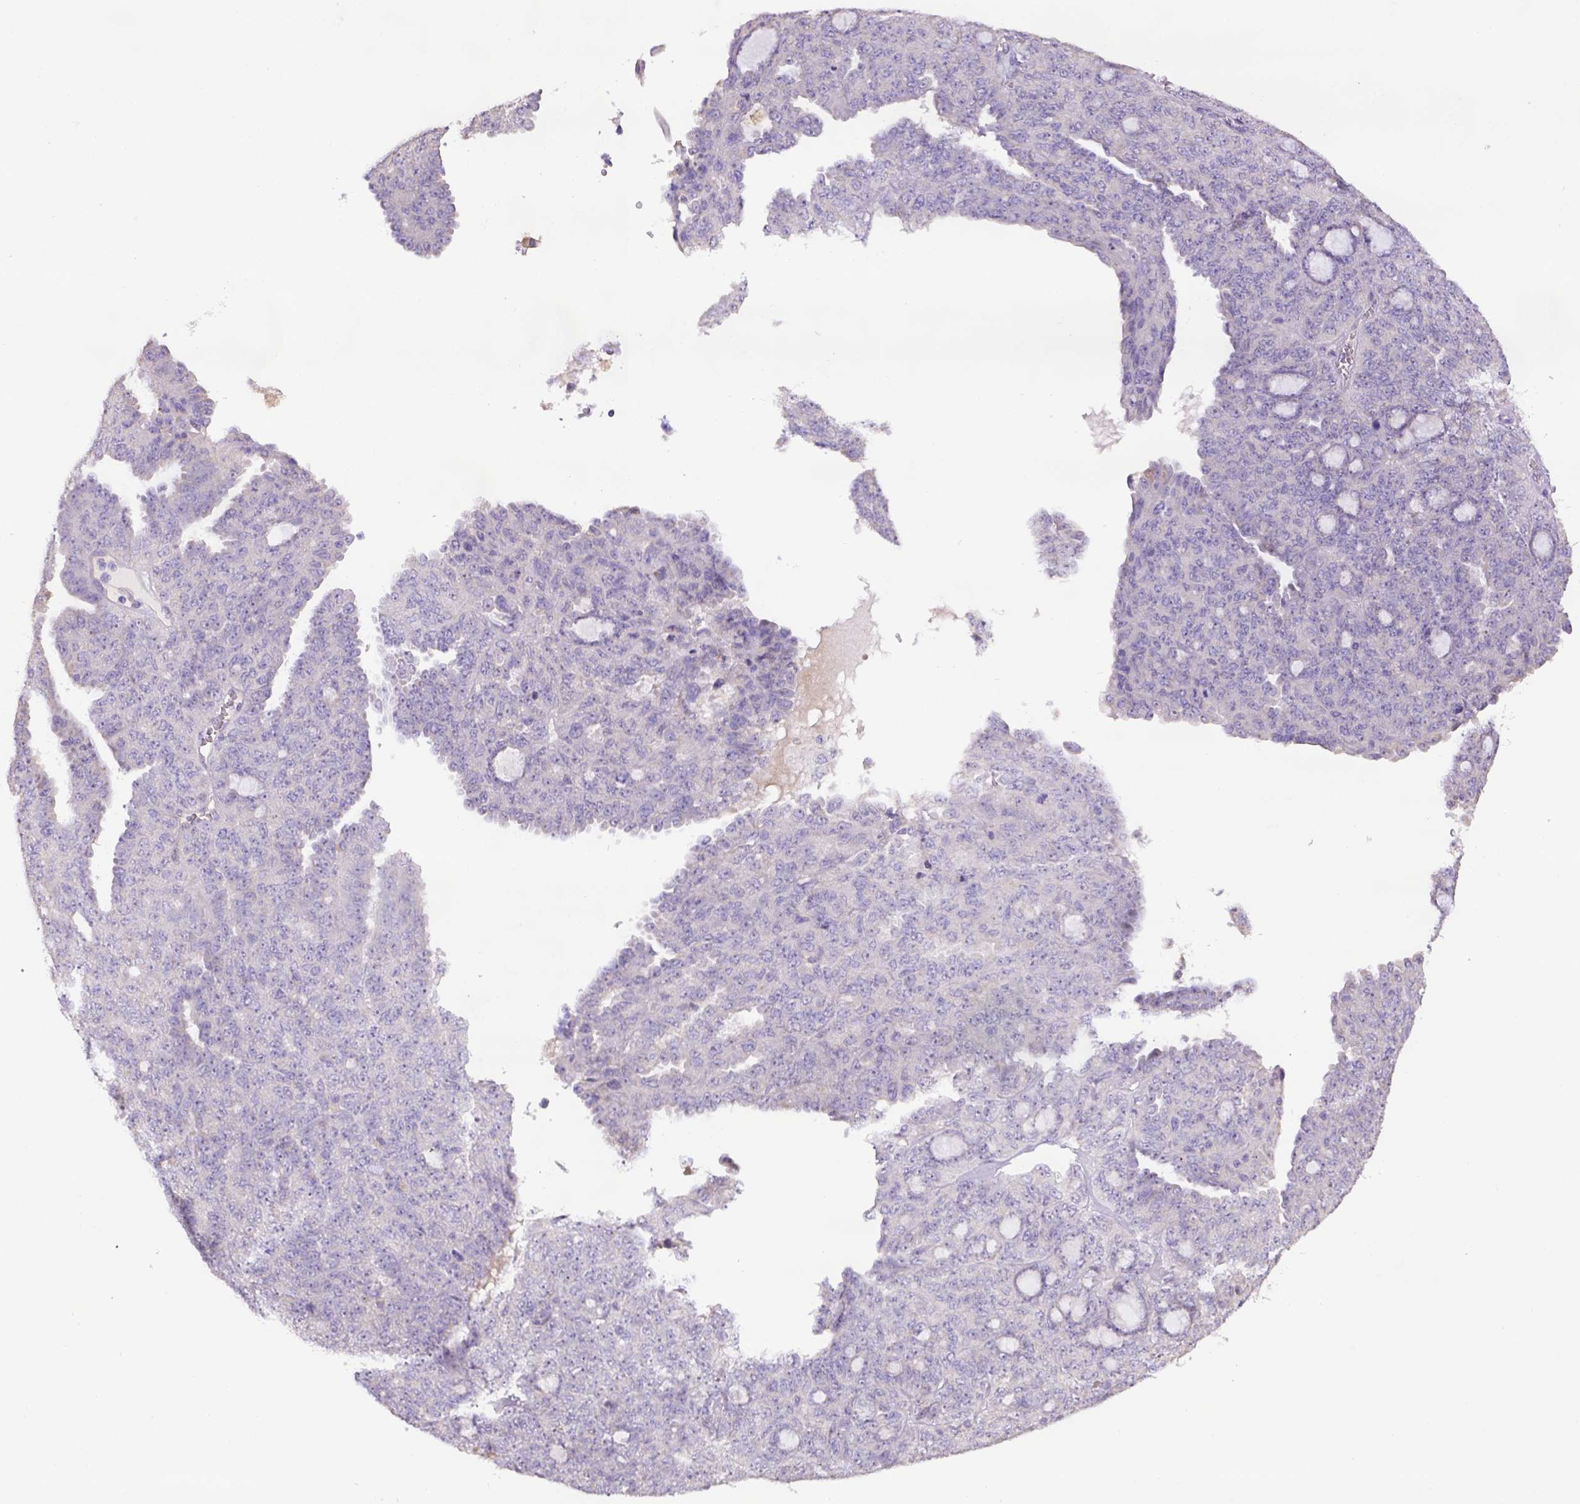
{"staining": {"intensity": "negative", "quantity": "none", "location": "none"}, "tissue": "ovarian cancer", "cell_type": "Tumor cells", "image_type": "cancer", "snomed": [{"axis": "morphology", "description": "Cystadenocarcinoma, serous, NOS"}, {"axis": "topography", "description": "Ovary"}], "caption": "The micrograph demonstrates no significant staining in tumor cells of ovarian cancer.", "gene": "CD40", "patient": {"sex": "female", "age": 71}}